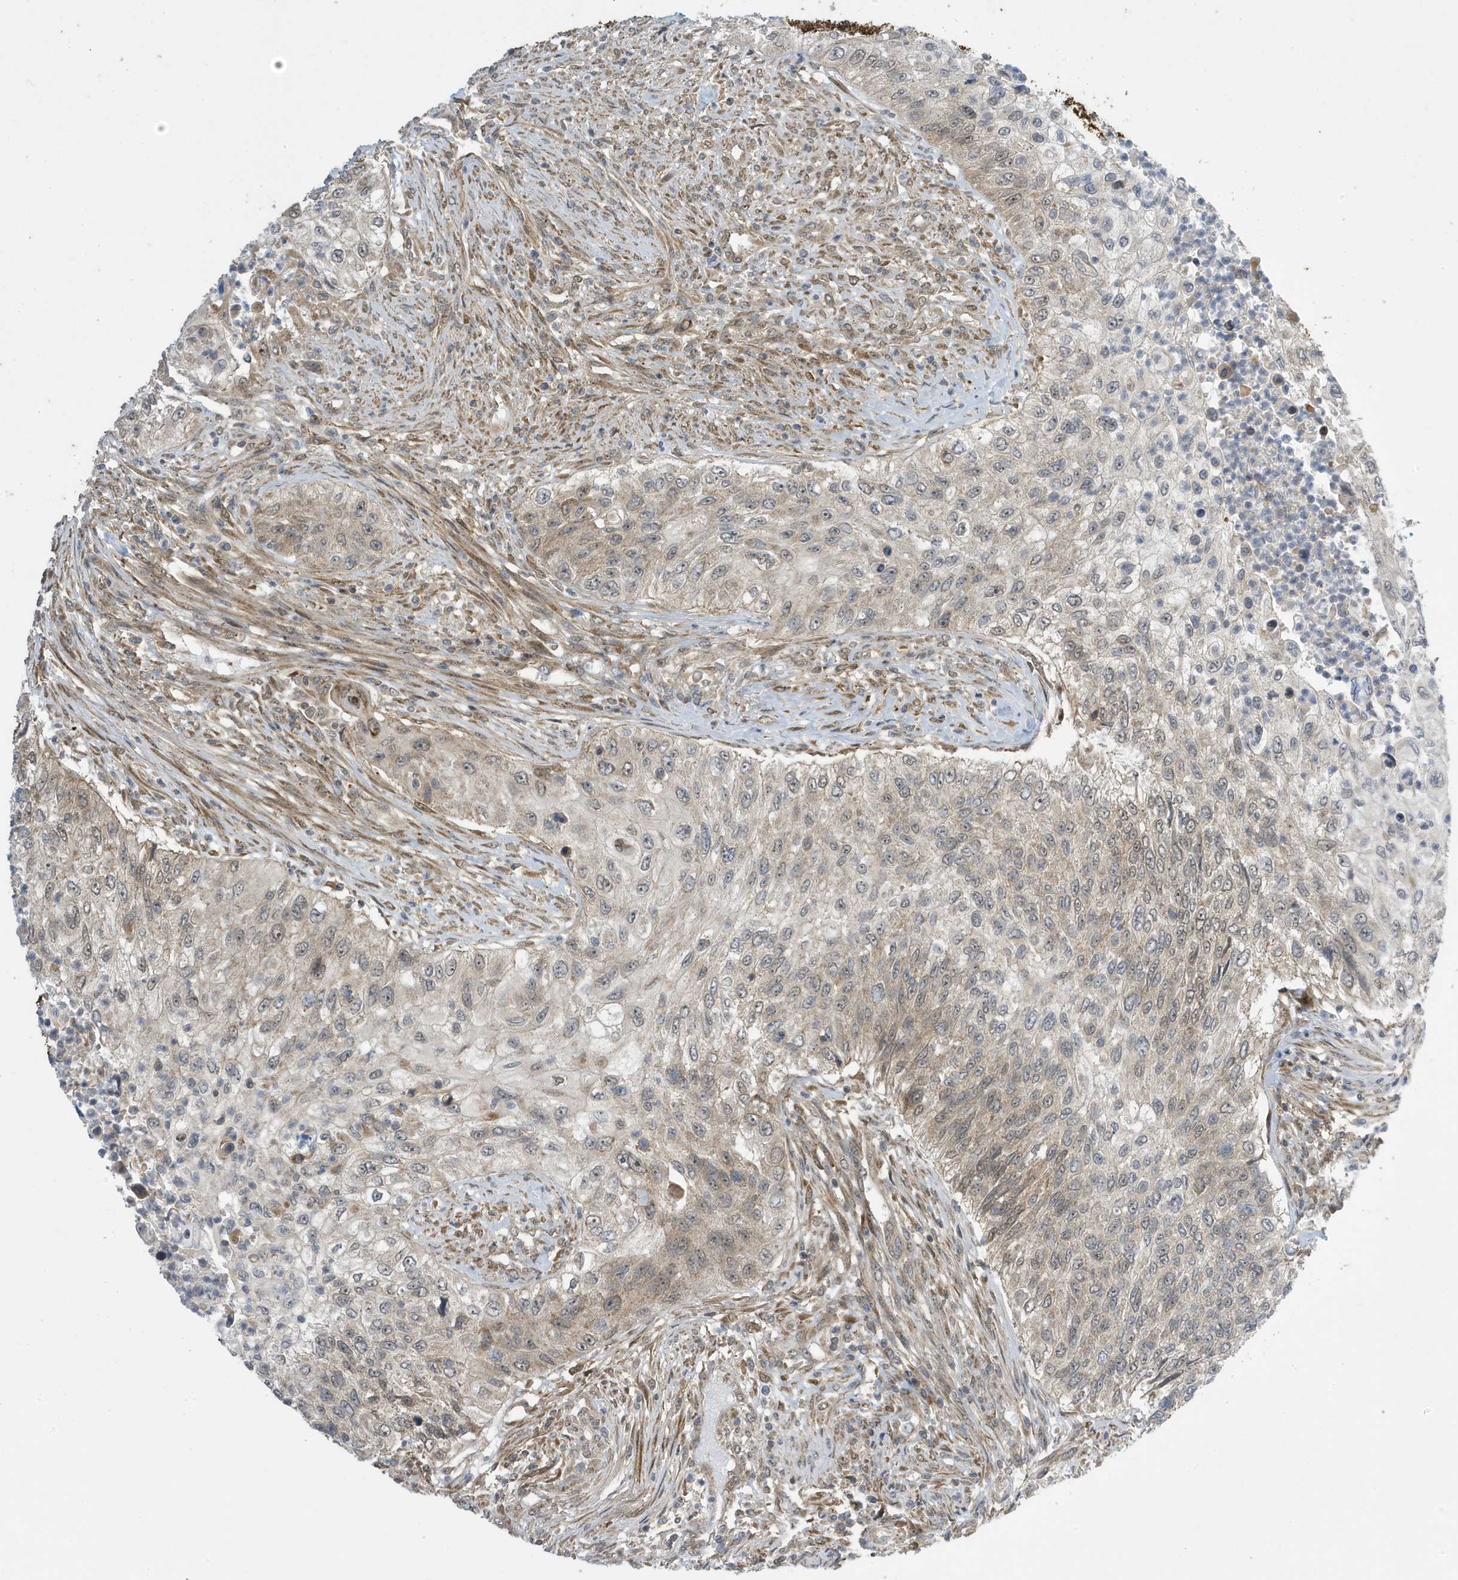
{"staining": {"intensity": "weak", "quantity": "25%-75%", "location": "cytoplasmic/membranous"}, "tissue": "urothelial cancer", "cell_type": "Tumor cells", "image_type": "cancer", "snomed": [{"axis": "morphology", "description": "Urothelial carcinoma, High grade"}, {"axis": "topography", "description": "Urinary bladder"}], "caption": "Weak cytoplasmic/membranous positivity is identified in approximately 25%-75% of tumor cells in urothelial carcinoma (high-grade).", "gene": "NCOA7", "patient": {"sex": "female", "age": 60}}